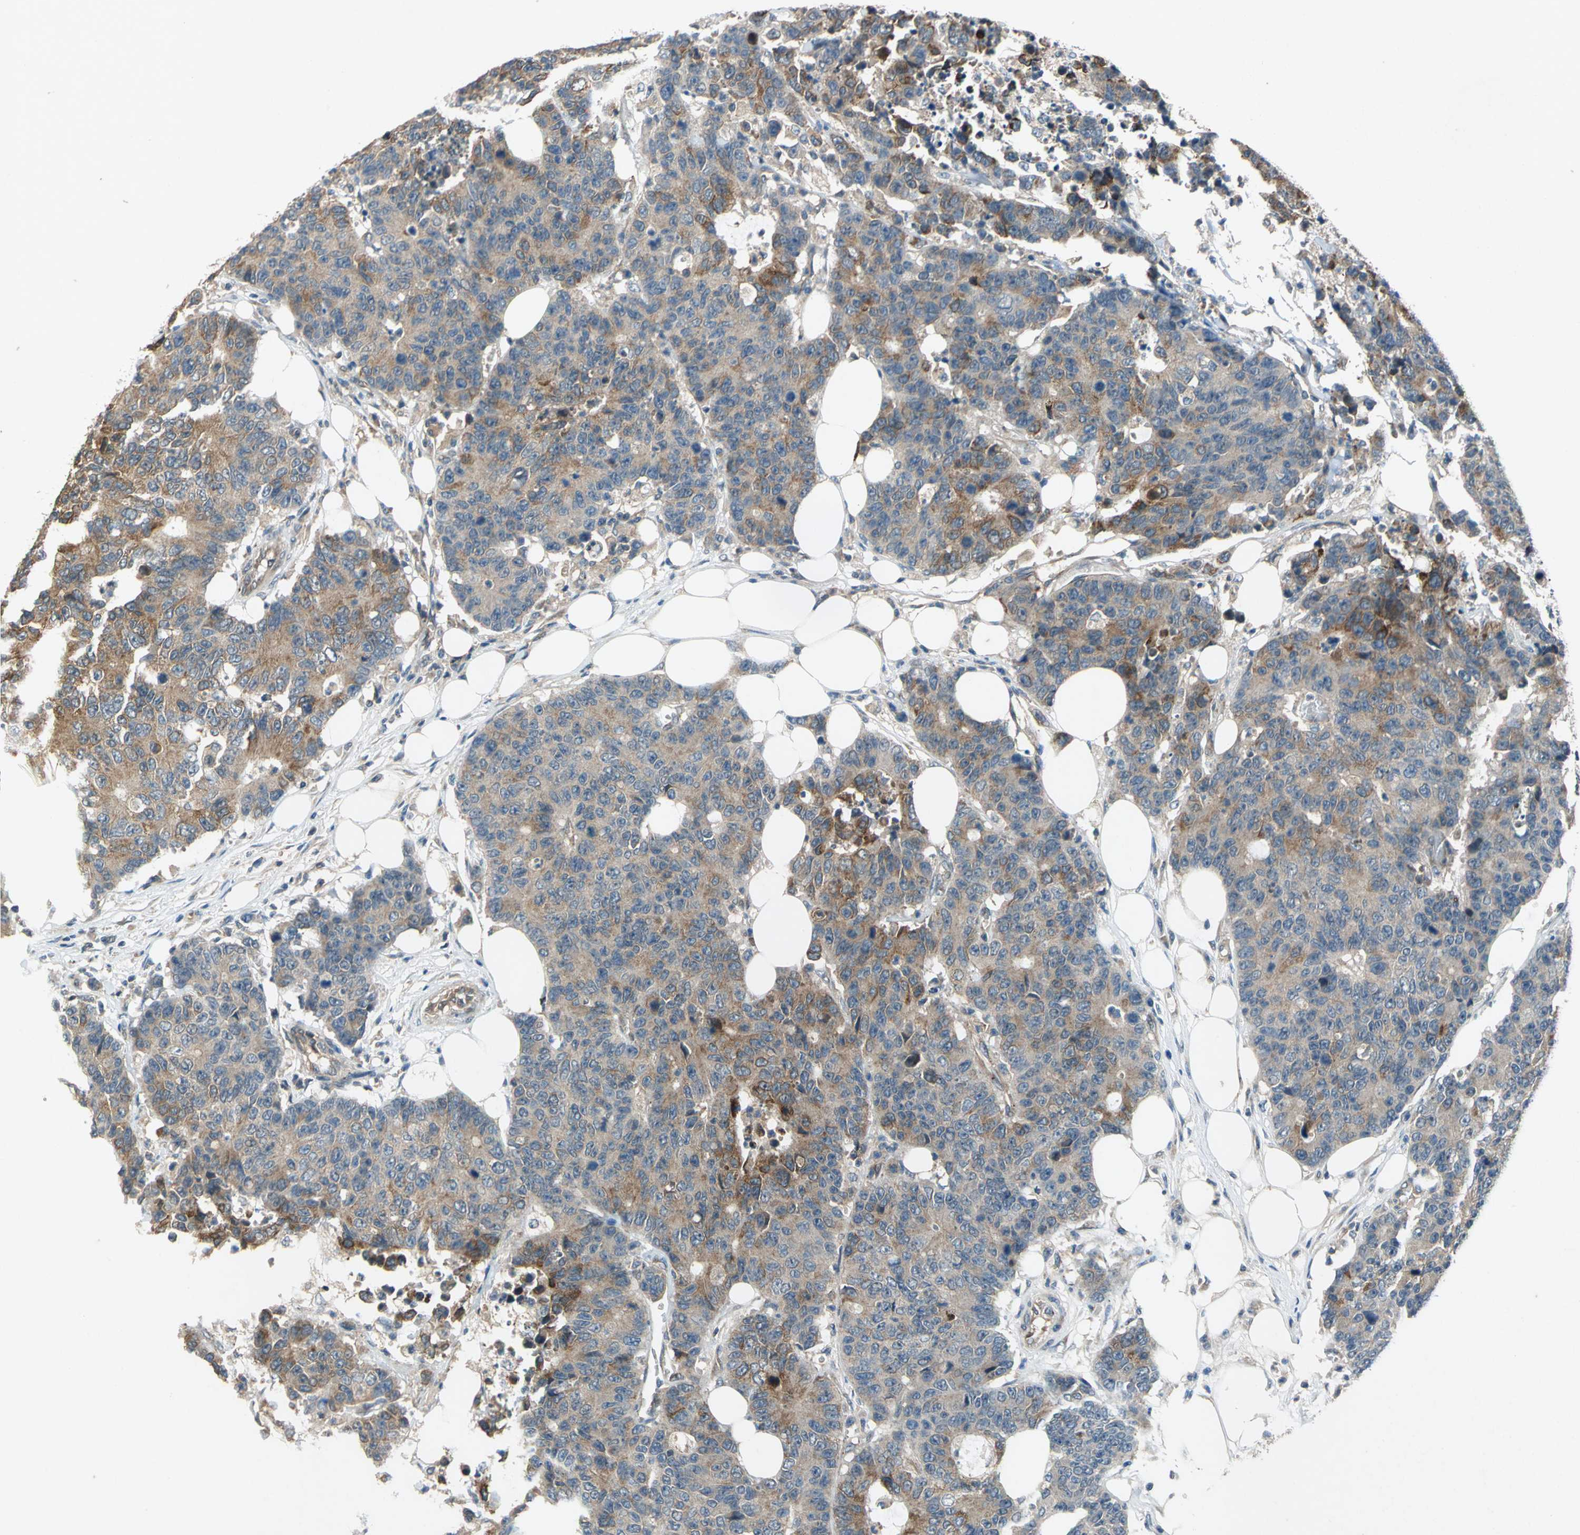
{"staining": {"intensity": "moderate", "quantity": "25%-75%", "location": "cytoplasmic/membranous"}, "tissue": "colorectal cancer", "cell_type": "Tumor cells", "image_type": "cancer", "snomed": [{"axis": "morphology", "description": "Adenocarcinoma, NOS"}, {"axis": "topography", "description": "Colon"}], "caption": "IHC image of human adenocarcinoma (colorectal) stained for a protein (brown), which exhibits medium levels of moderate cytoplasmic/membranous expression in approximately 25%-75% of tumor cells.", "gene": "EMCN", "patient": {"sex": "female", "age": 86}}